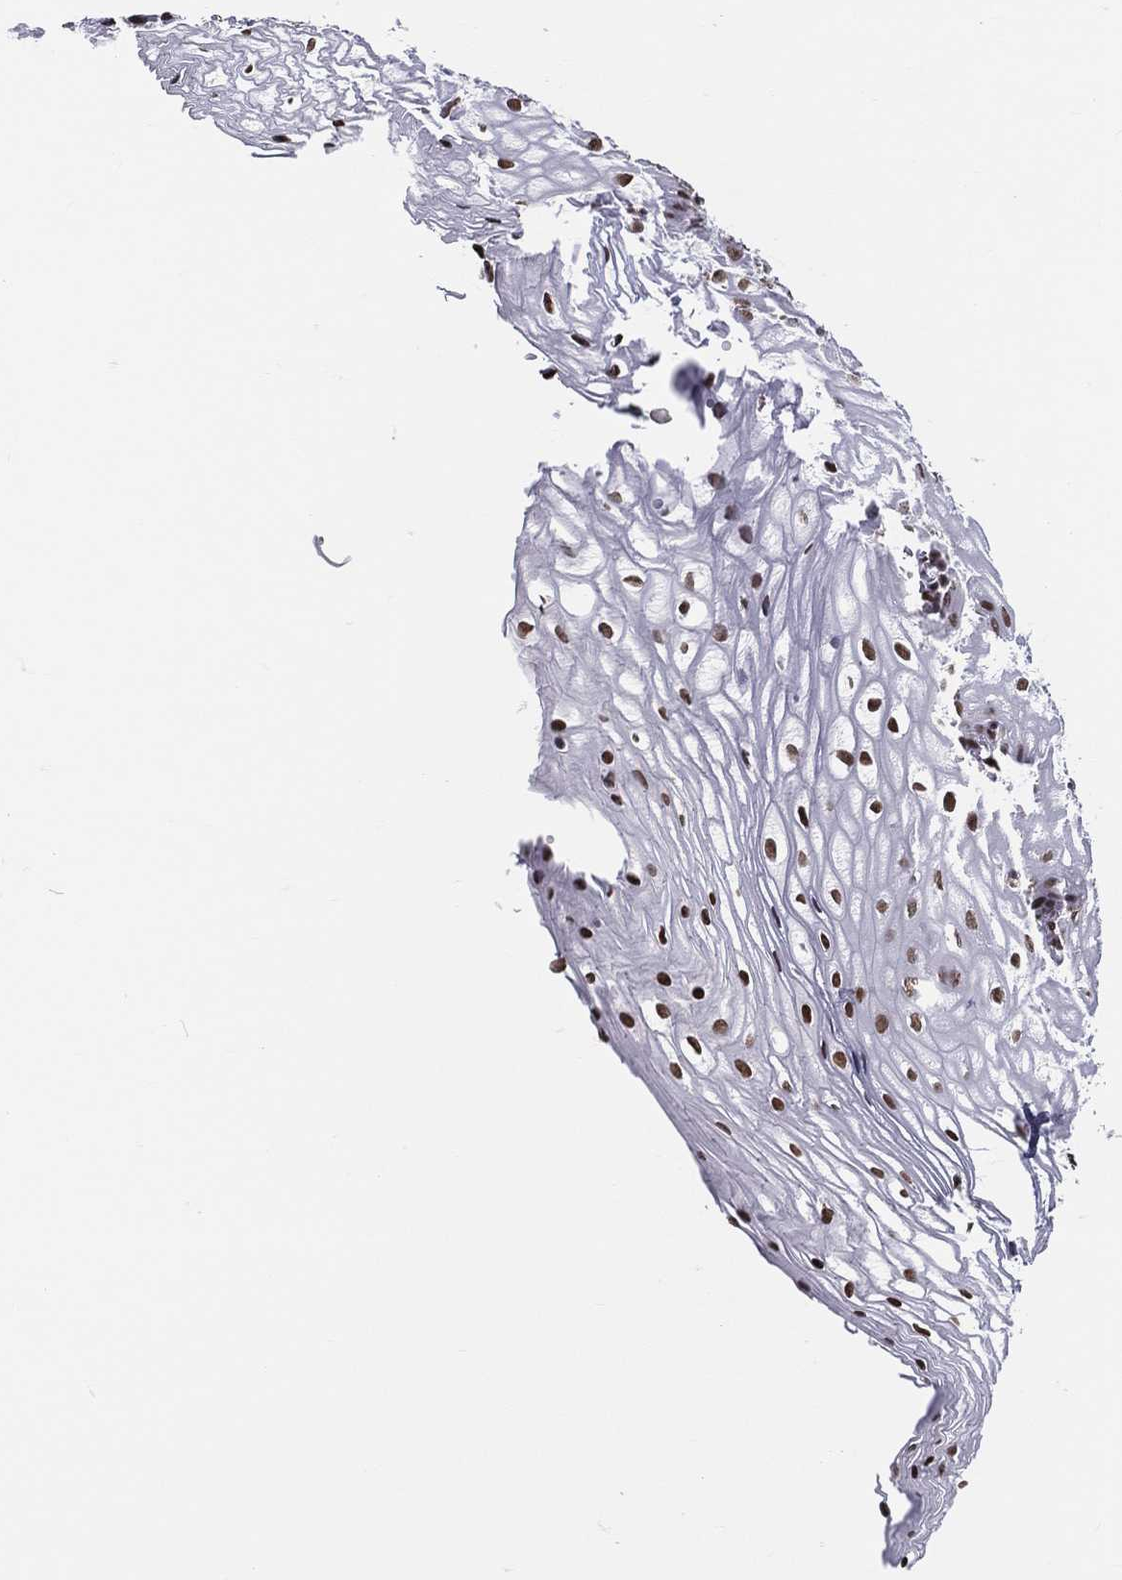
{"staining": {"intensity": "strong", "quantity": ">75%", "location": "nuclear"}, "tissue": "vagina", "cell_type": "Squamous epithelial cells", "image_type": "normal", "snomed": [{"axis": "morphology", "description": "Normal tissue, NOS"}, {"axis": "topography", "description": "Vagina"}], "caption": "Squamous epithelial cells reveal high levels of strong nuclear staining in approximately >75% of cells in benign human vagina.", "gene": "ZNF7", "patient": {"sex": "female", "age": 34}}